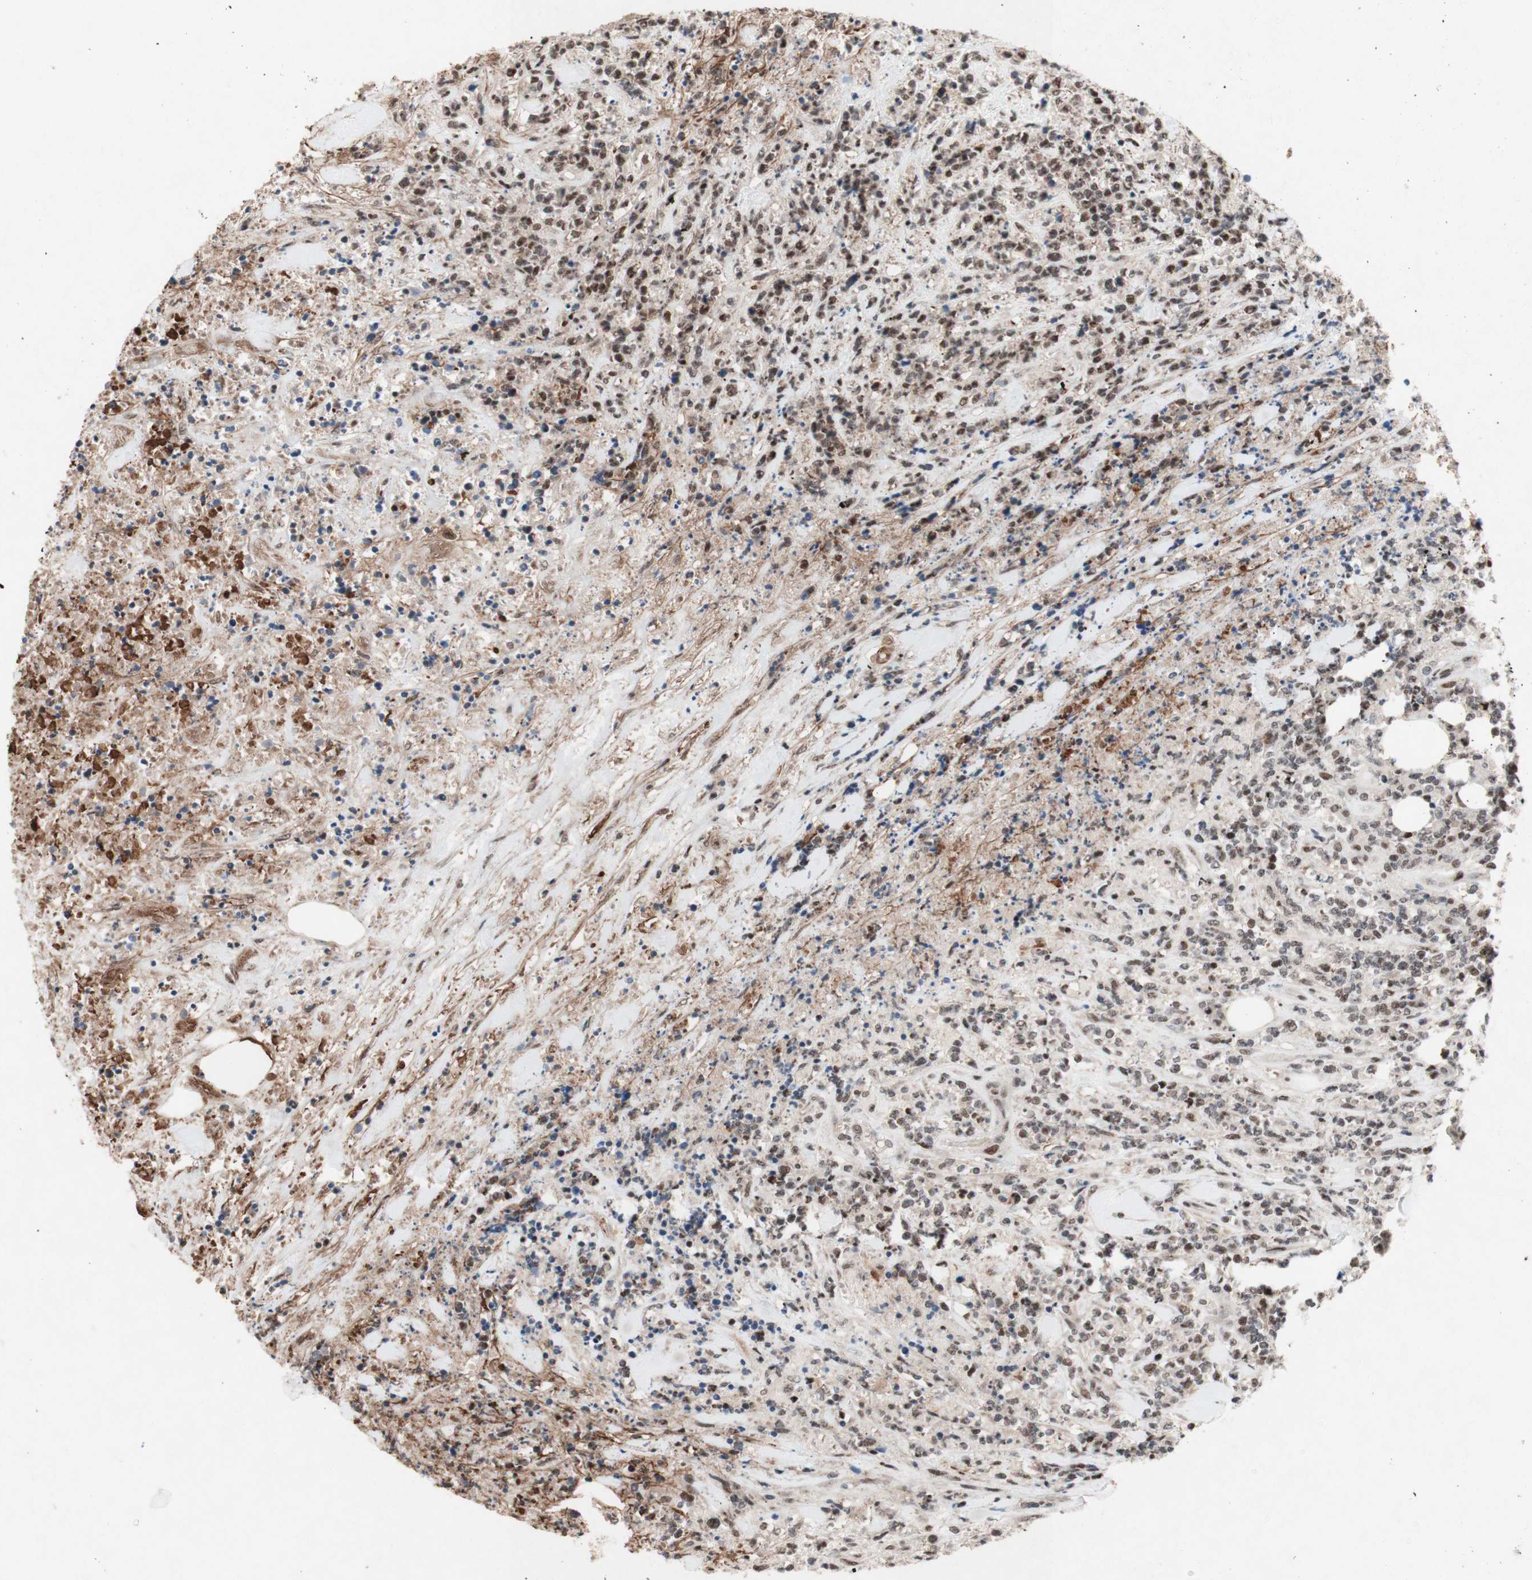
{"staining": {"intensity": "moderate", "quantity": ">75%", "location": "nuclear"}, "tissue": "lymphoma", "cell_type": "Tumor cells", "image_type": "cancer", "snomed": [{"axis": "morphology", "description": "Malignant lymphoma, non-Hodgkin's type, High grade"}, {"axis": "topography", "description": "Soft tissue"}], "caption": "Immunohistochemistry of human high-grade malignant lymphoma, non-Hodgkin's type exhibits medium levels of moderate nuclear expression in approximately >75% of tumor cells. Using DAB (brown) and hematoxylin (blue) stains, captured at high magnification using brightfield microscopy.", "gene": "TLE1", "patient": {"sex": "male", "age": 18}}